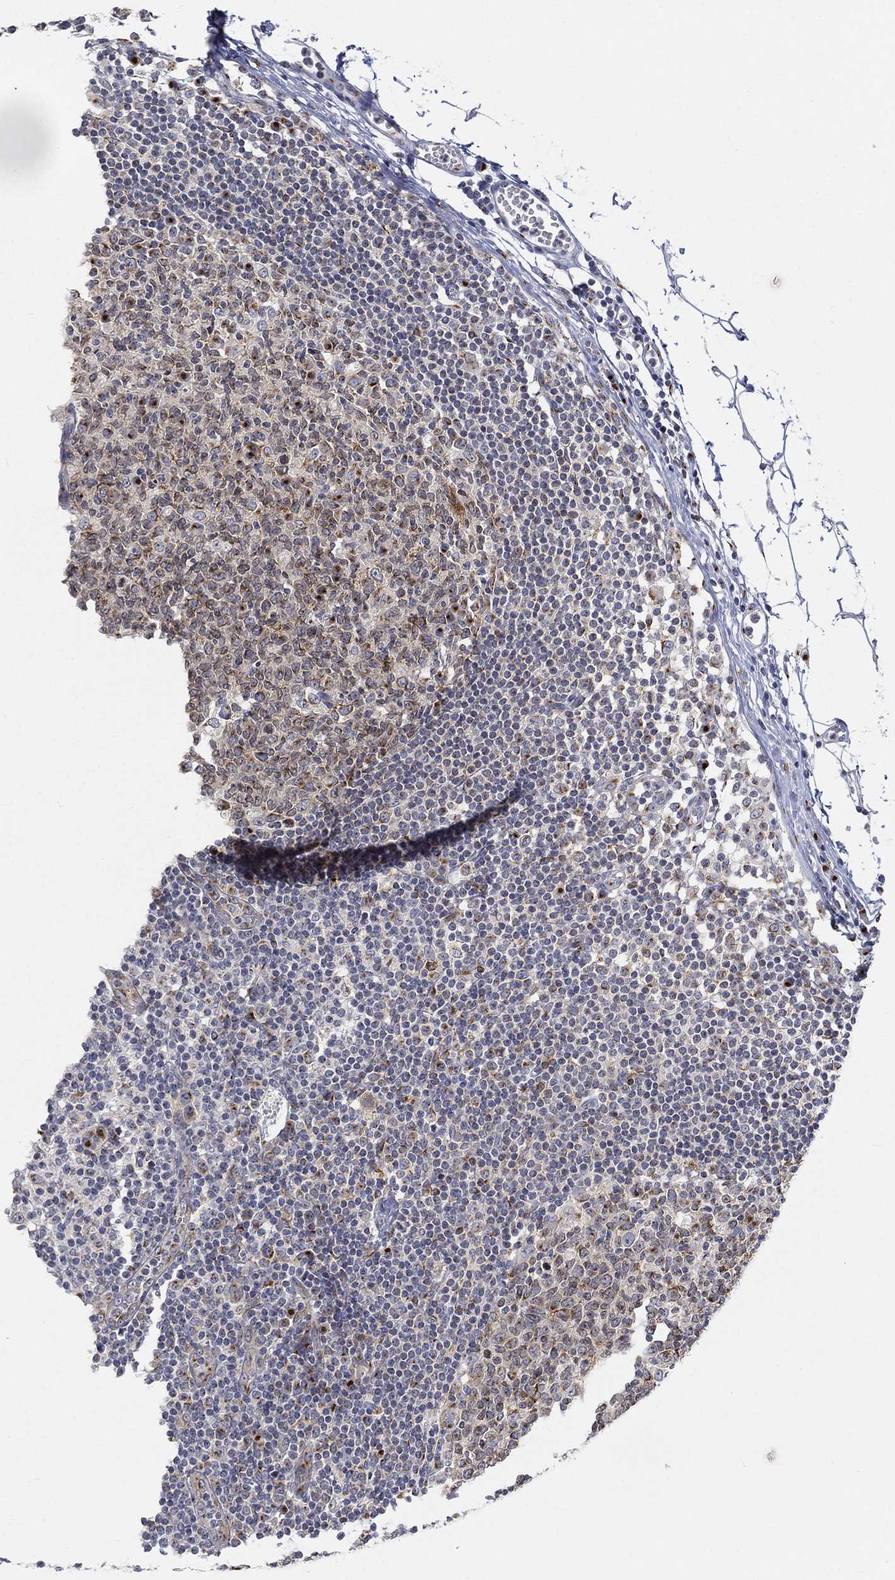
{"staining": {"intensity": "strong", "quantity": "25%-75%", "location": "cytoplasmic/membranous"}, "tissue": "lymph node", "cell_type": "Germinal center cells", "image_type": "normal", "snomed": [{"axis": "morphology", "description": "Normal tissue, NOS"}, {"axis": "topography", "description": "Lymph node"}, {"axis": "topography", "description": "Salivary gland"}], "caption": "High-magnification brightfield microscopy of unremarkable lymph node stained with DAB (brown) and counterstained with hematoxylin (blue). germinal center cells exhibit strong cytoplasmic/membranous positivity is present in about25%-75% of cells. (IHC, brightfield microscopy, high magnification).", "gene": "TICAM1", "patient": {"sex": "male", "age": 83}}